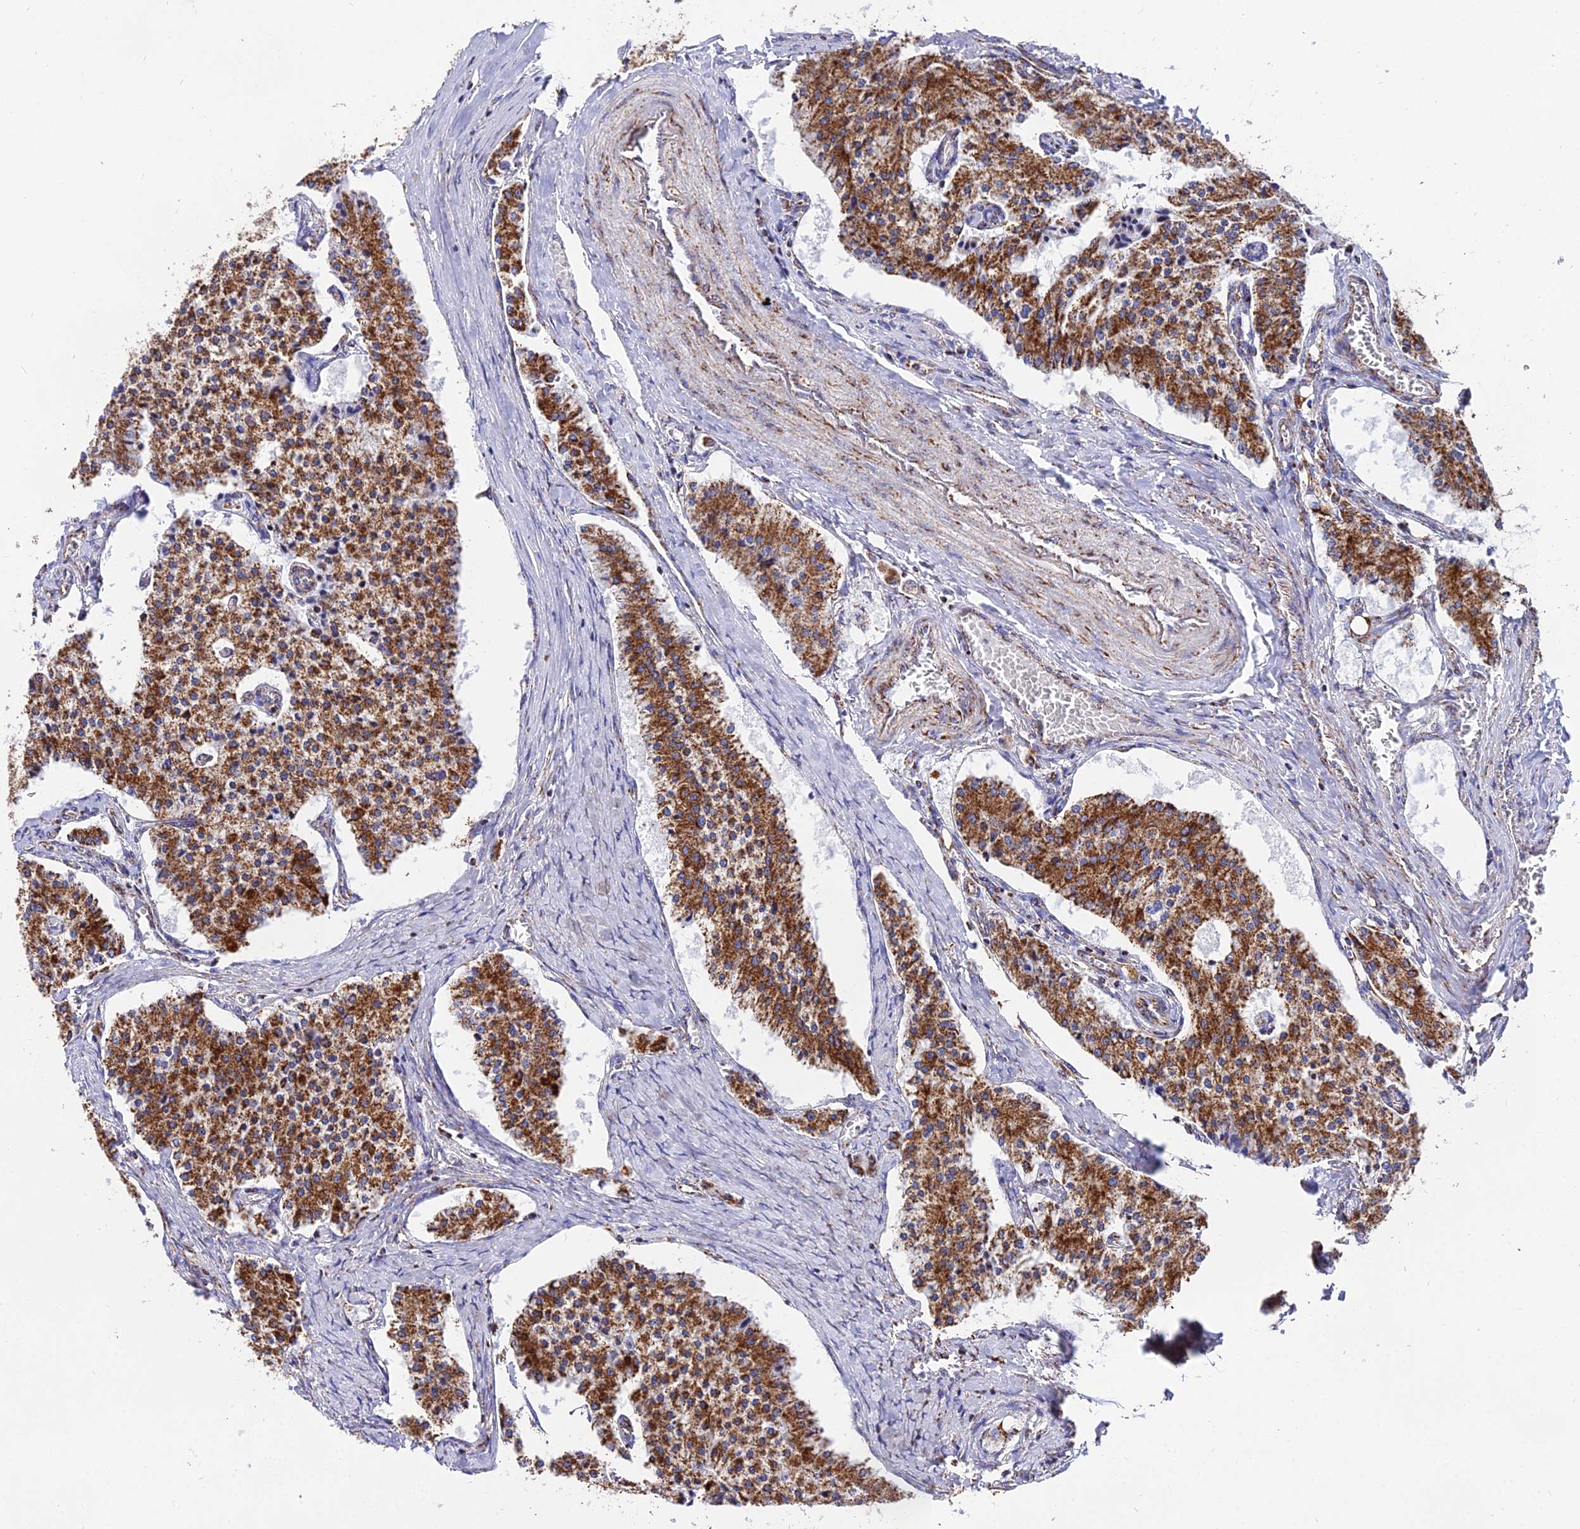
{"staining": {"intensity": "strong", "quantity": ">75%", "location": "cytoplasmic/membranous"}, "tissue": "carcinoid", "cell_type": "Tumor cells", "image_type": "cancer", "snomed": [{"axis": "morphology", "description": "Carcinoid, malignant, NOS"}, {"axis": "topography", "description": "Colon"}], "caption": "The histopathology image demonstrates staining of malignant carcinoid, revealing strong cytoplasmic/membranous protein positivity (brown color) within tumor cells.", "gene": "ATP5PD", "patient": {"sex": "female", "age": 52}}